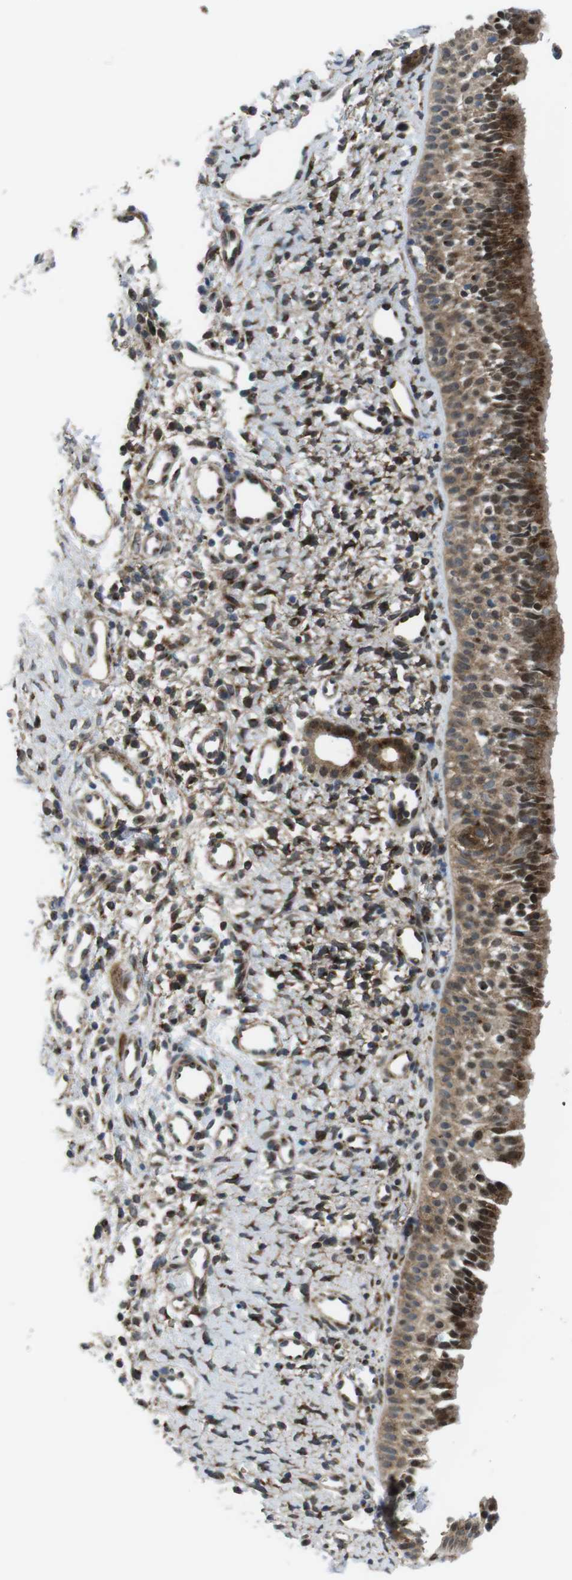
{"staining": {"intensity": "strong", "quantity": ">75%", "location": "cytoplasmic/membranous,nuclear"}, "tissue": "nasopharynx", "cell_type": "Respiratory epithelial cells", "image_type": "normal", "snomed": [{"axis": "morphology", "description": "Normal tissue, NOS"}, {"axis": "topography", "description": "Nasopharynx"}], "caption": "Strong cytoplasmic/membranous,nuclear staining for a protein is identified in about >75% of respiratory epithelial cells of normal nasopharynx using immunohistochemistry (IHC).", "gene": "CUL7", "patient": {"sex": "male", "age": 22}}